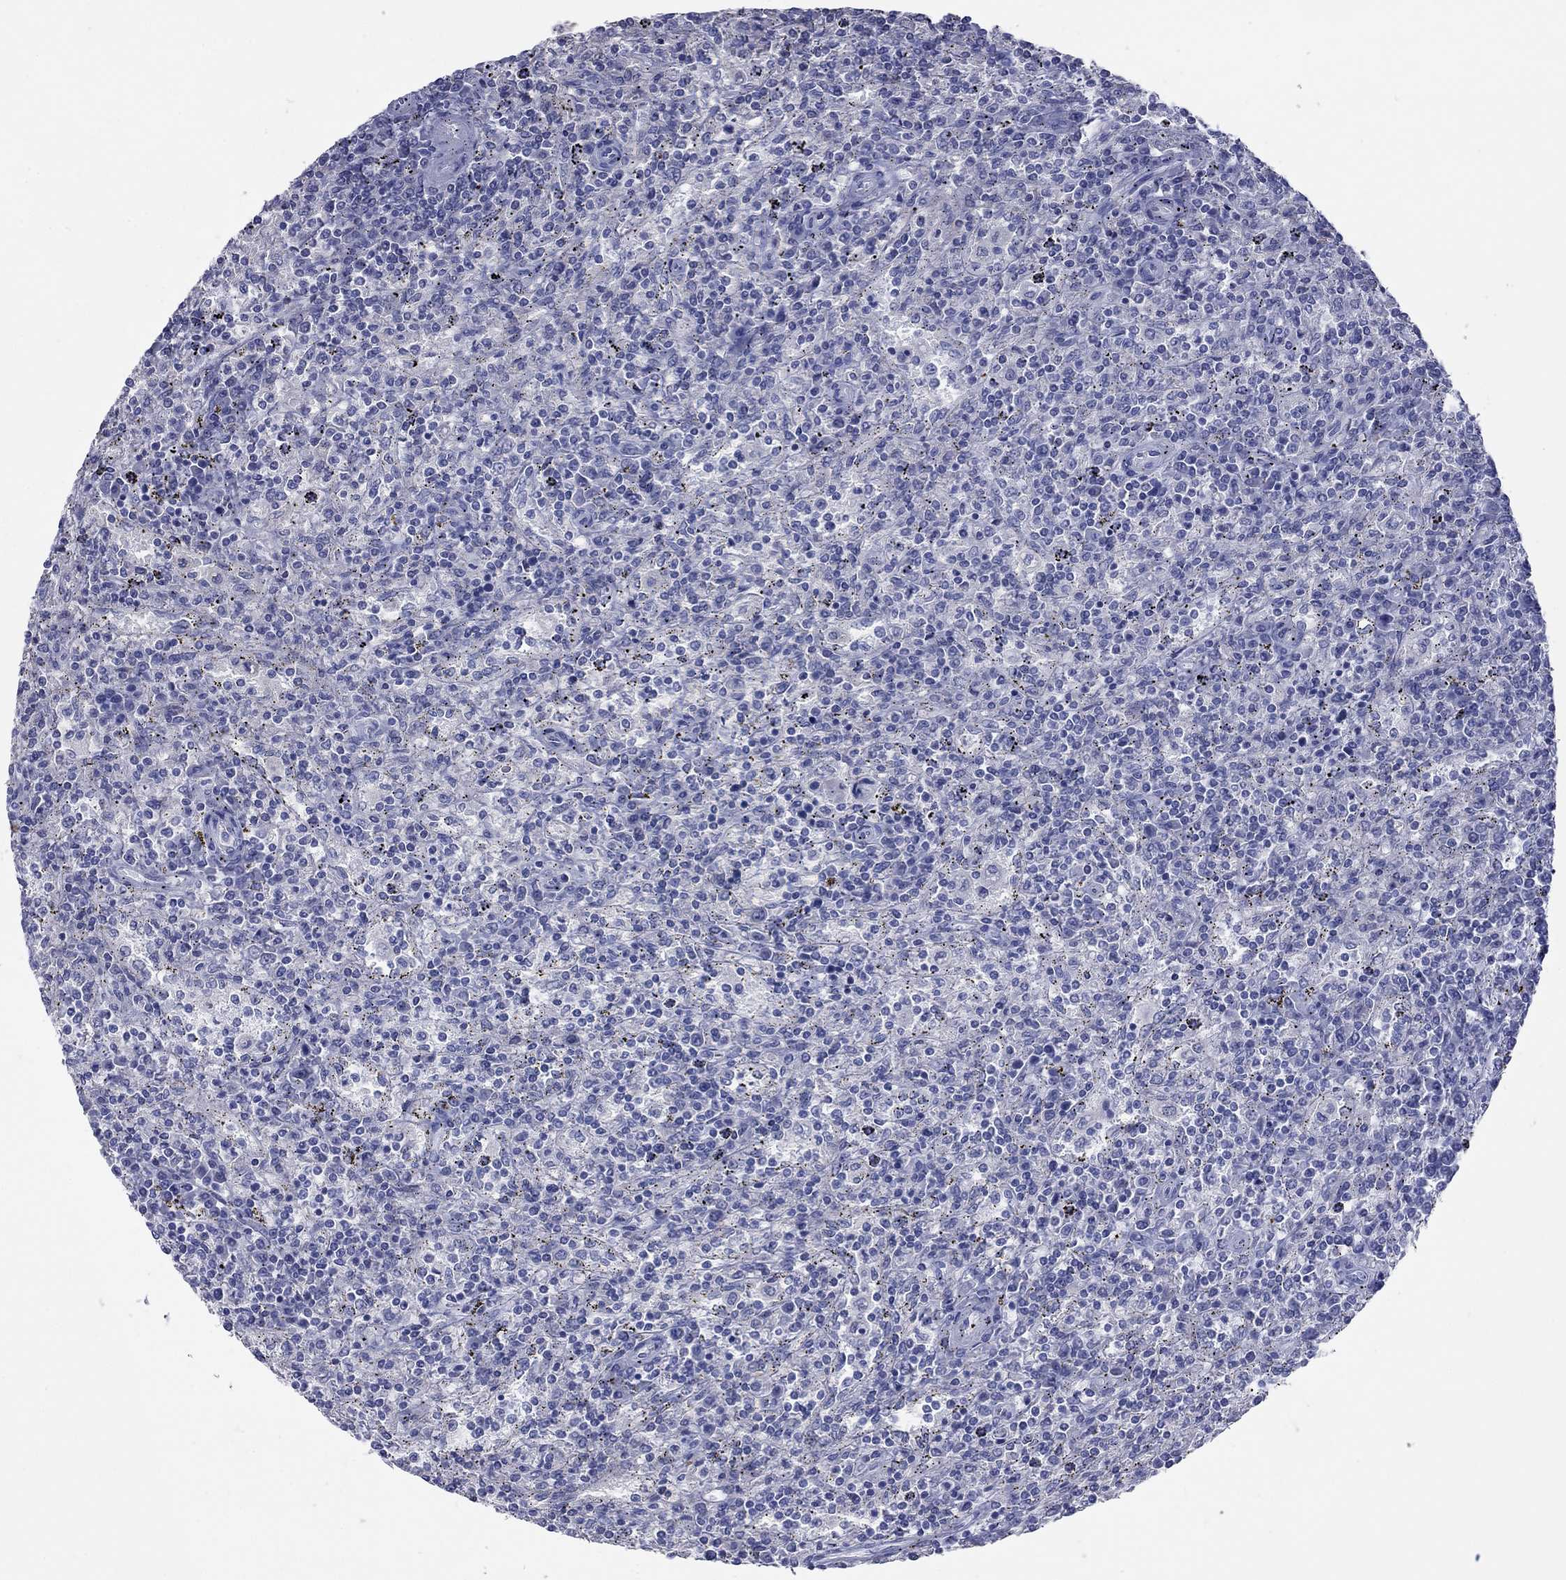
{"staining": {"intensity": "negative", "quantity": "none", "location": "none"}, "tissue": "lymphoma", "cell_type": "Tumor cells", "image_type": "cancer", "snomed": [{"axis": "morphology", "description": "Malignant lymphoma, non-Hodgkin's type, Low grade"}, {"axis": "topography", "description": "Spleen"}], "caption": "Immunohistochemistry (IHC) photomicrograph of human malignant lymphoma, non-Hodgkin's type (low-grade) stained for a protein (brown), which reveals no expression in tumor cells. (Stains: DAB immunohistochemistry (IHC) with hematoxylin counter stain, Microscopy: brightfield microscopy at high magnification).", "gene": "ACTL7B", "patient": {"sex": "male", "age": 62}}